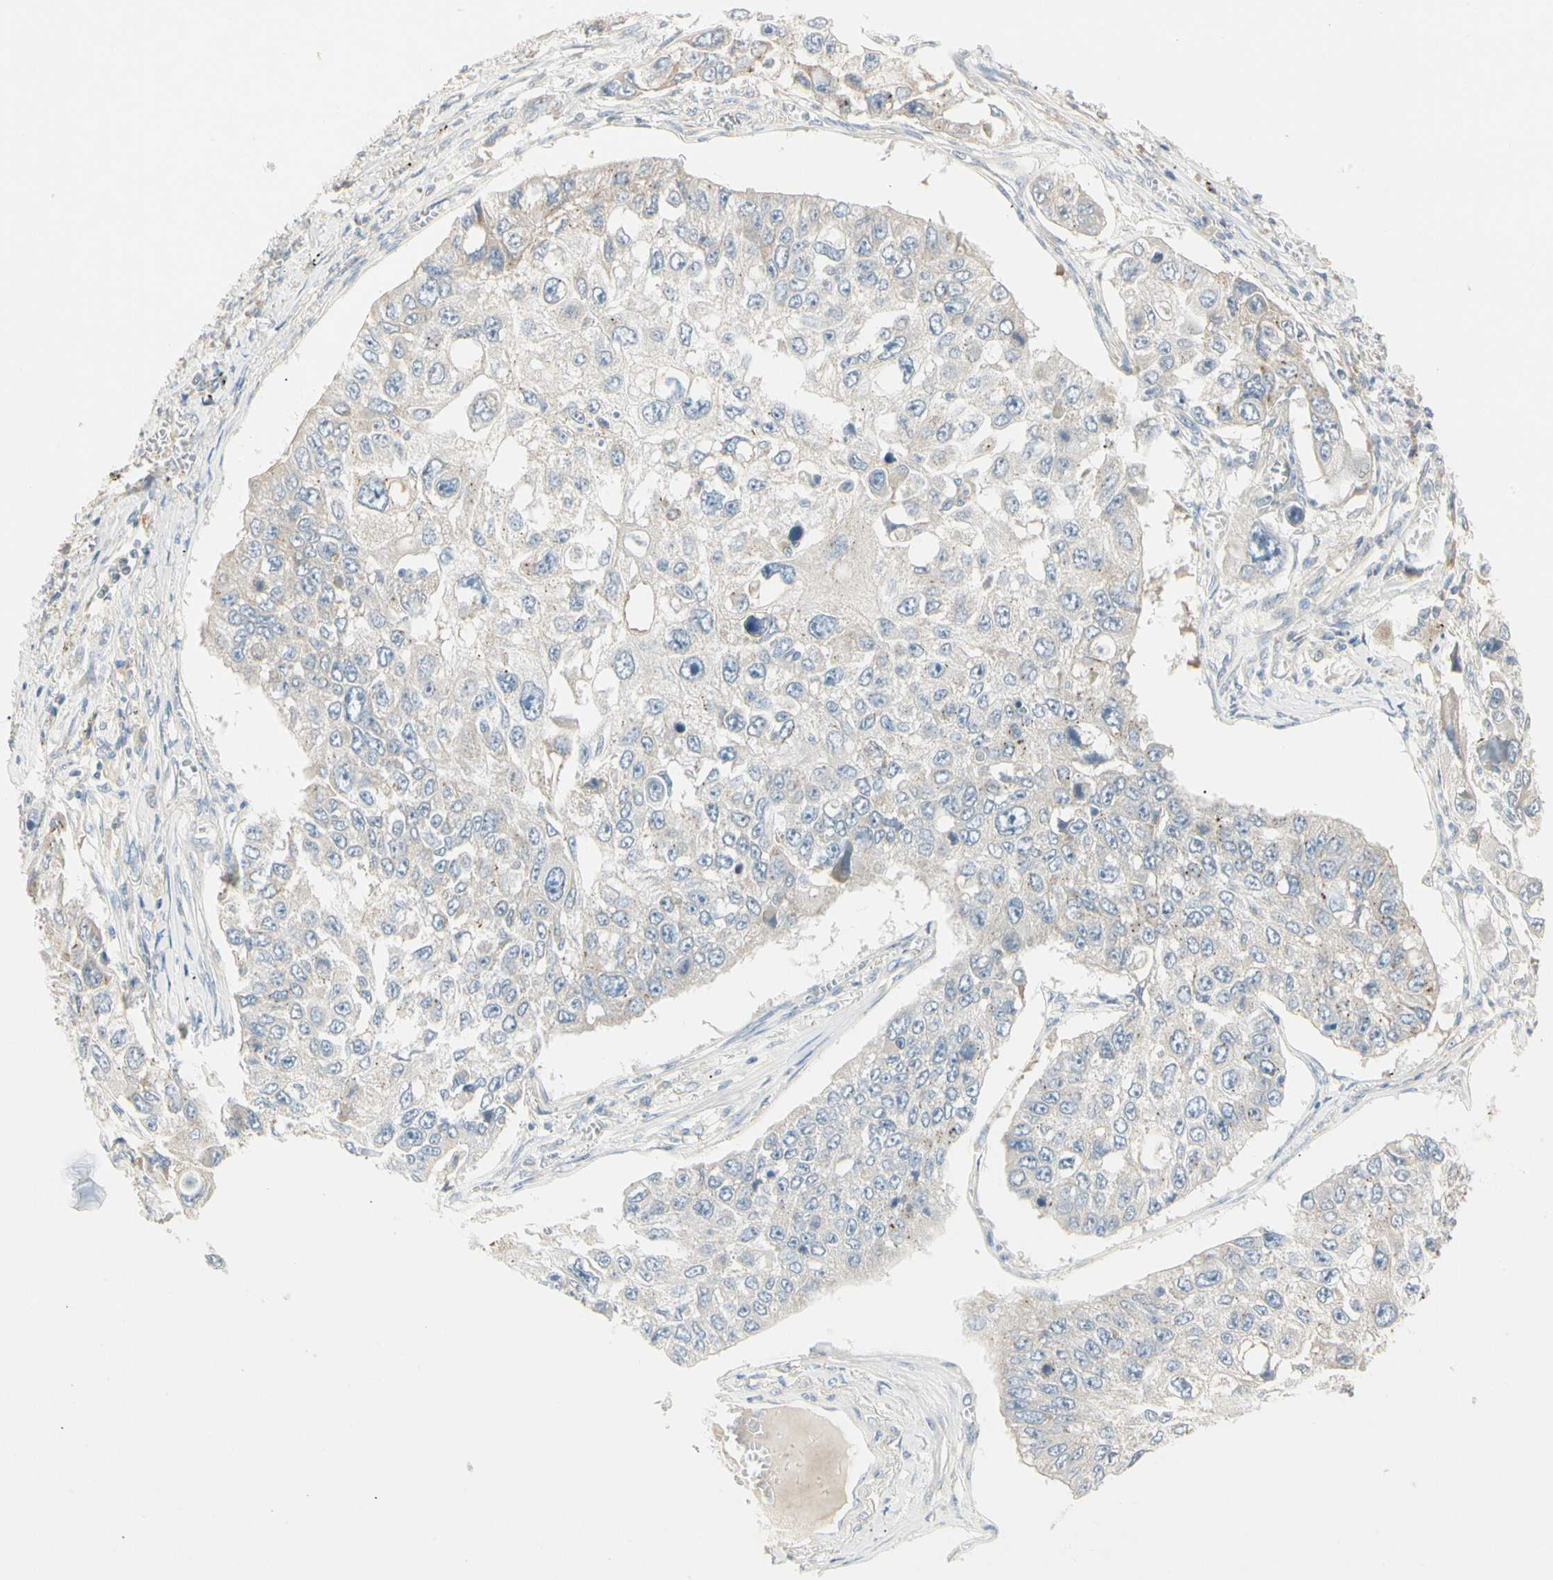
{"staining": {"intensity": "negative", "quantity": "none", "location": "none"}, "tissue": "lung cancer", "cell_type": "Tumor cells", "image_type": "cancer", "snomed": [{"axis": "morphology", "description": "Squamous cell carcinoma, NOS"}, {"axis": "topography", "description": "Lung"}], "caption": "High magnification brightfield microscopy of squamous cell carcinoma (lung) stained with DAB (brown) and counterstained with hematoxylin (blue): tumor cells show no significant staining. Brightfield microscopy of IHC stained with DAB (brown) and hematoxylin (blue), captured at high magnification.", "gene": "ALDH18A1", "patient": {"sex": "male", "age": 71}}